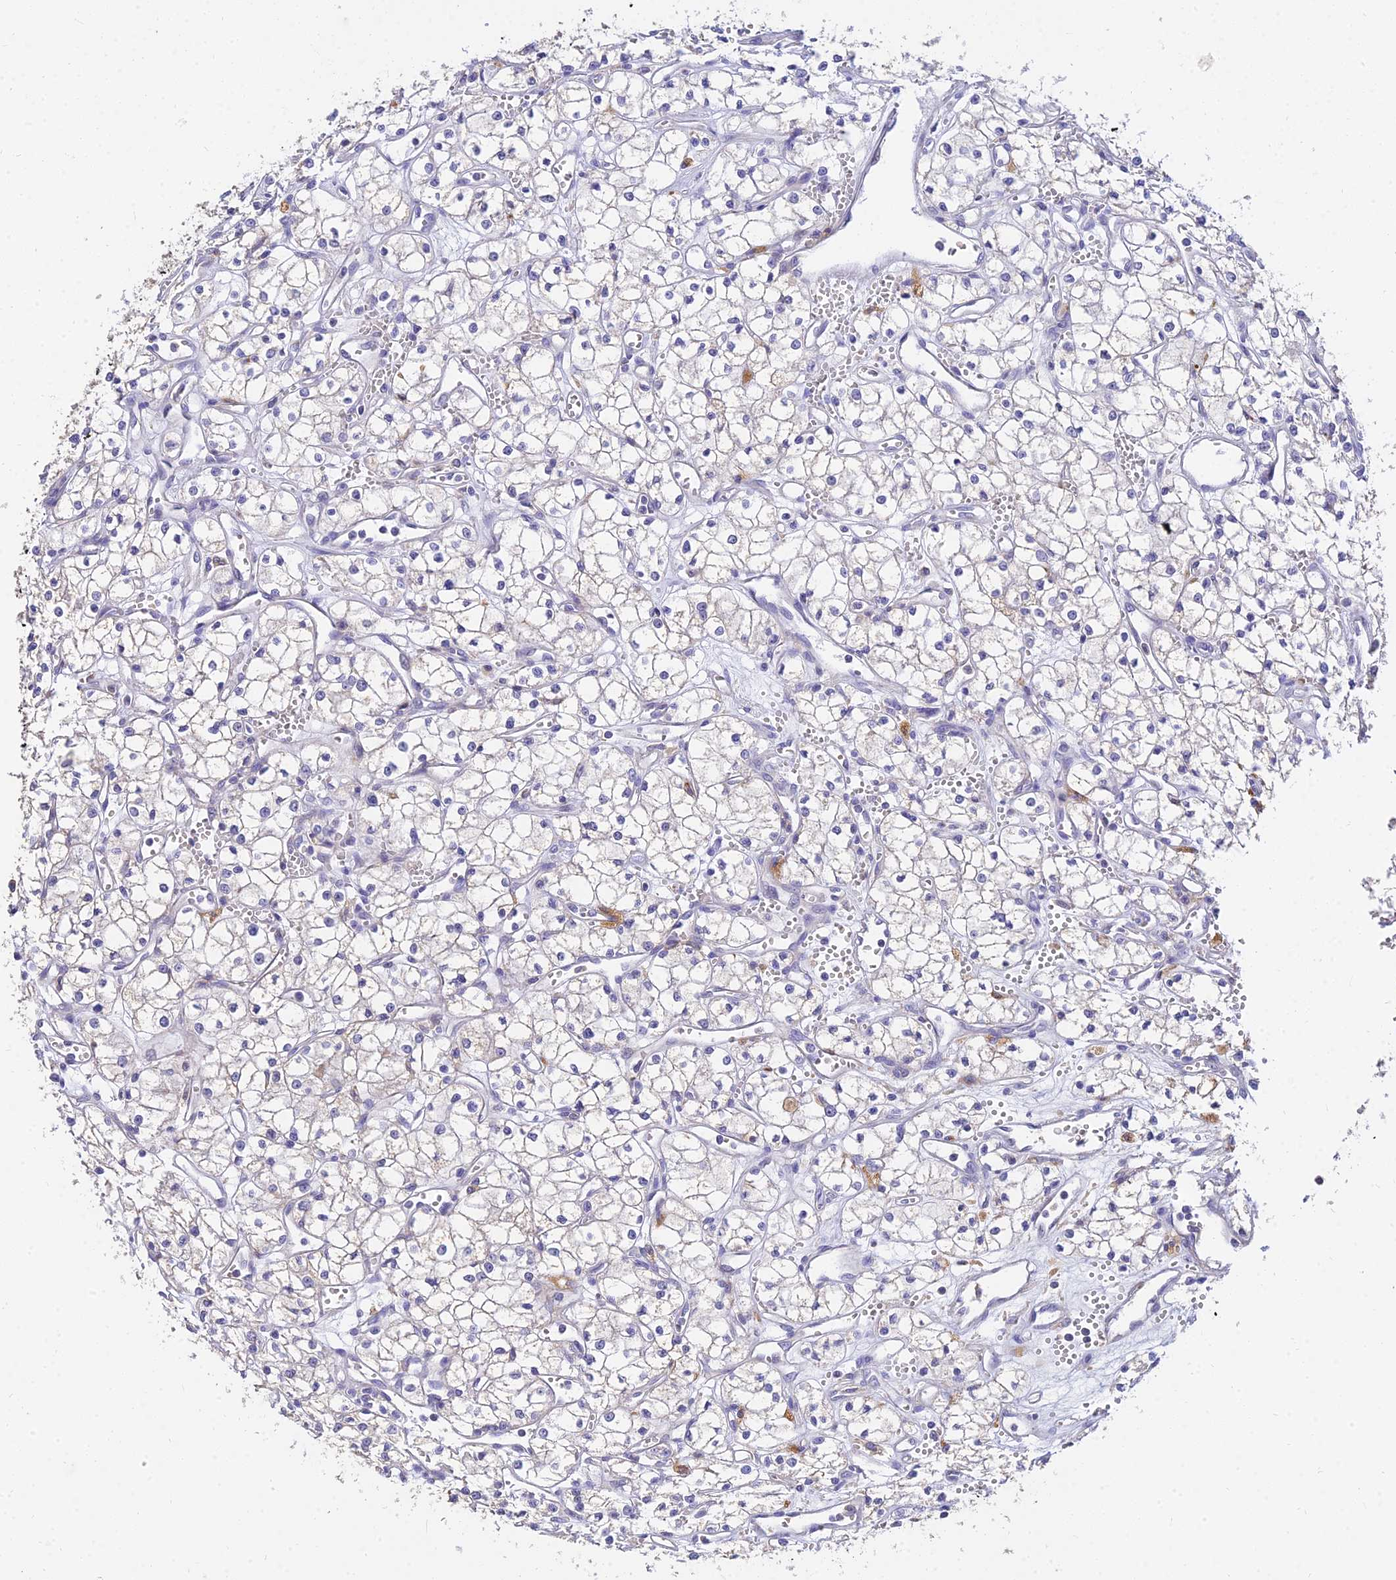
{"staining": {"intensity": "negative", "quantity": "none", "location": "none"}, "tissue": "renal cancer", "cell_type": "Tumor cells", "image_type": "cancer", "snomed": [{"axis": "morphology", "description": "Adenocarcinoma, NOS"}, {"axis": "topography", "description": "Kidney"}], "caption": "Renal cancer stained for a protein using immunohistochemistry exhibits no positivity tumor cells.", "gene": "ARL8B", "patient": {"sex": "male", "age": 59}}